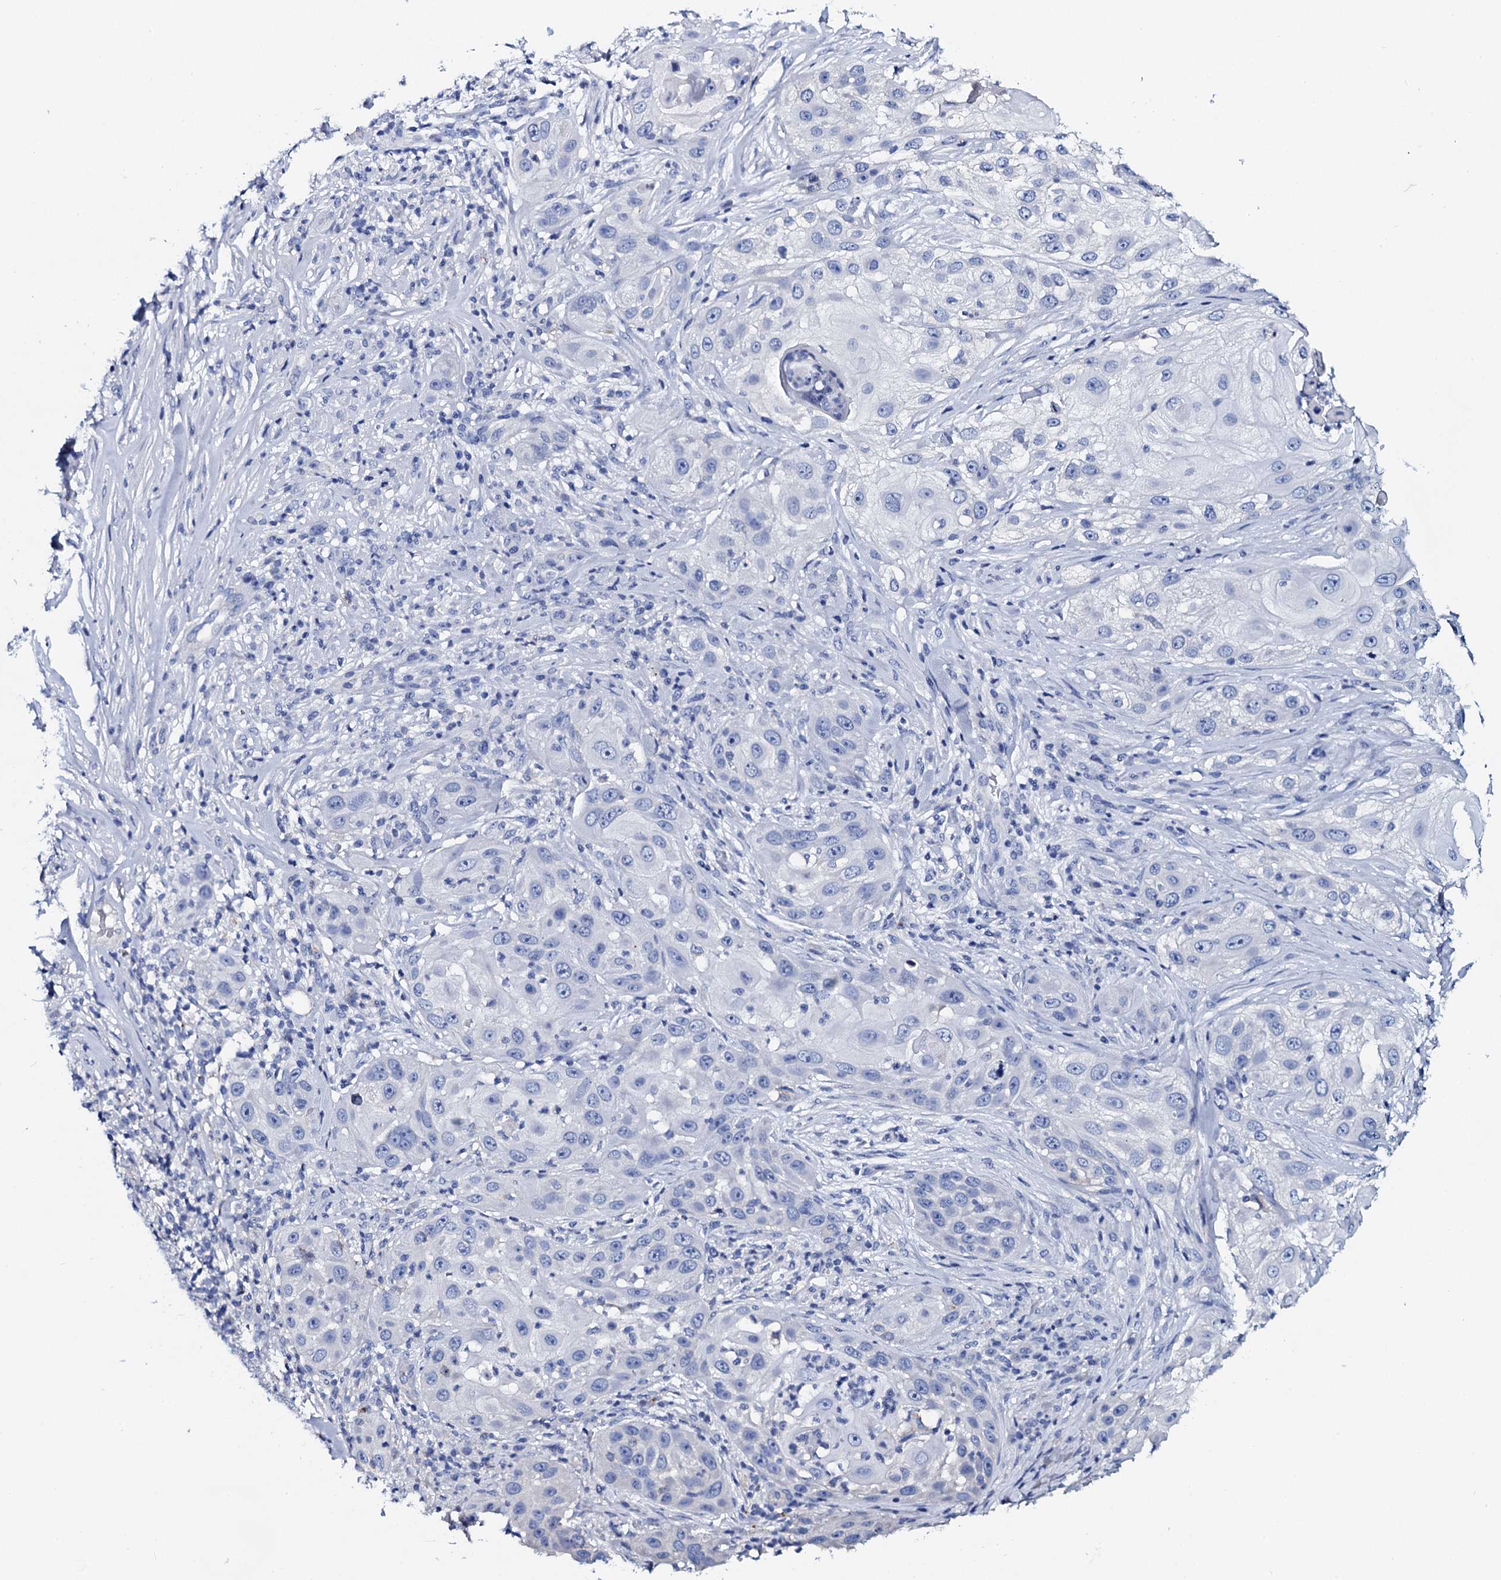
{"staining": {"intensity": "negative", "quantity": "none", "location": "none"}, "tissue": "skin cancer", "cell_type": "Tumor cells", "image_type": "cancer", "snomed": [{"axis": "morphology", "description": "Squamous cell carcinoma, NOS"}, {"axis": "topography", "description": "Skin"}], "caption": "Immunohistochemistry (IHC) histopathology image of neoplastic tissue: squamous cell carcinoma (skin) stained with DAB shows no significant protein positivity in tumor cells.", "gene": "GYS2", "patient": {"sex": "female", "age": 44}}